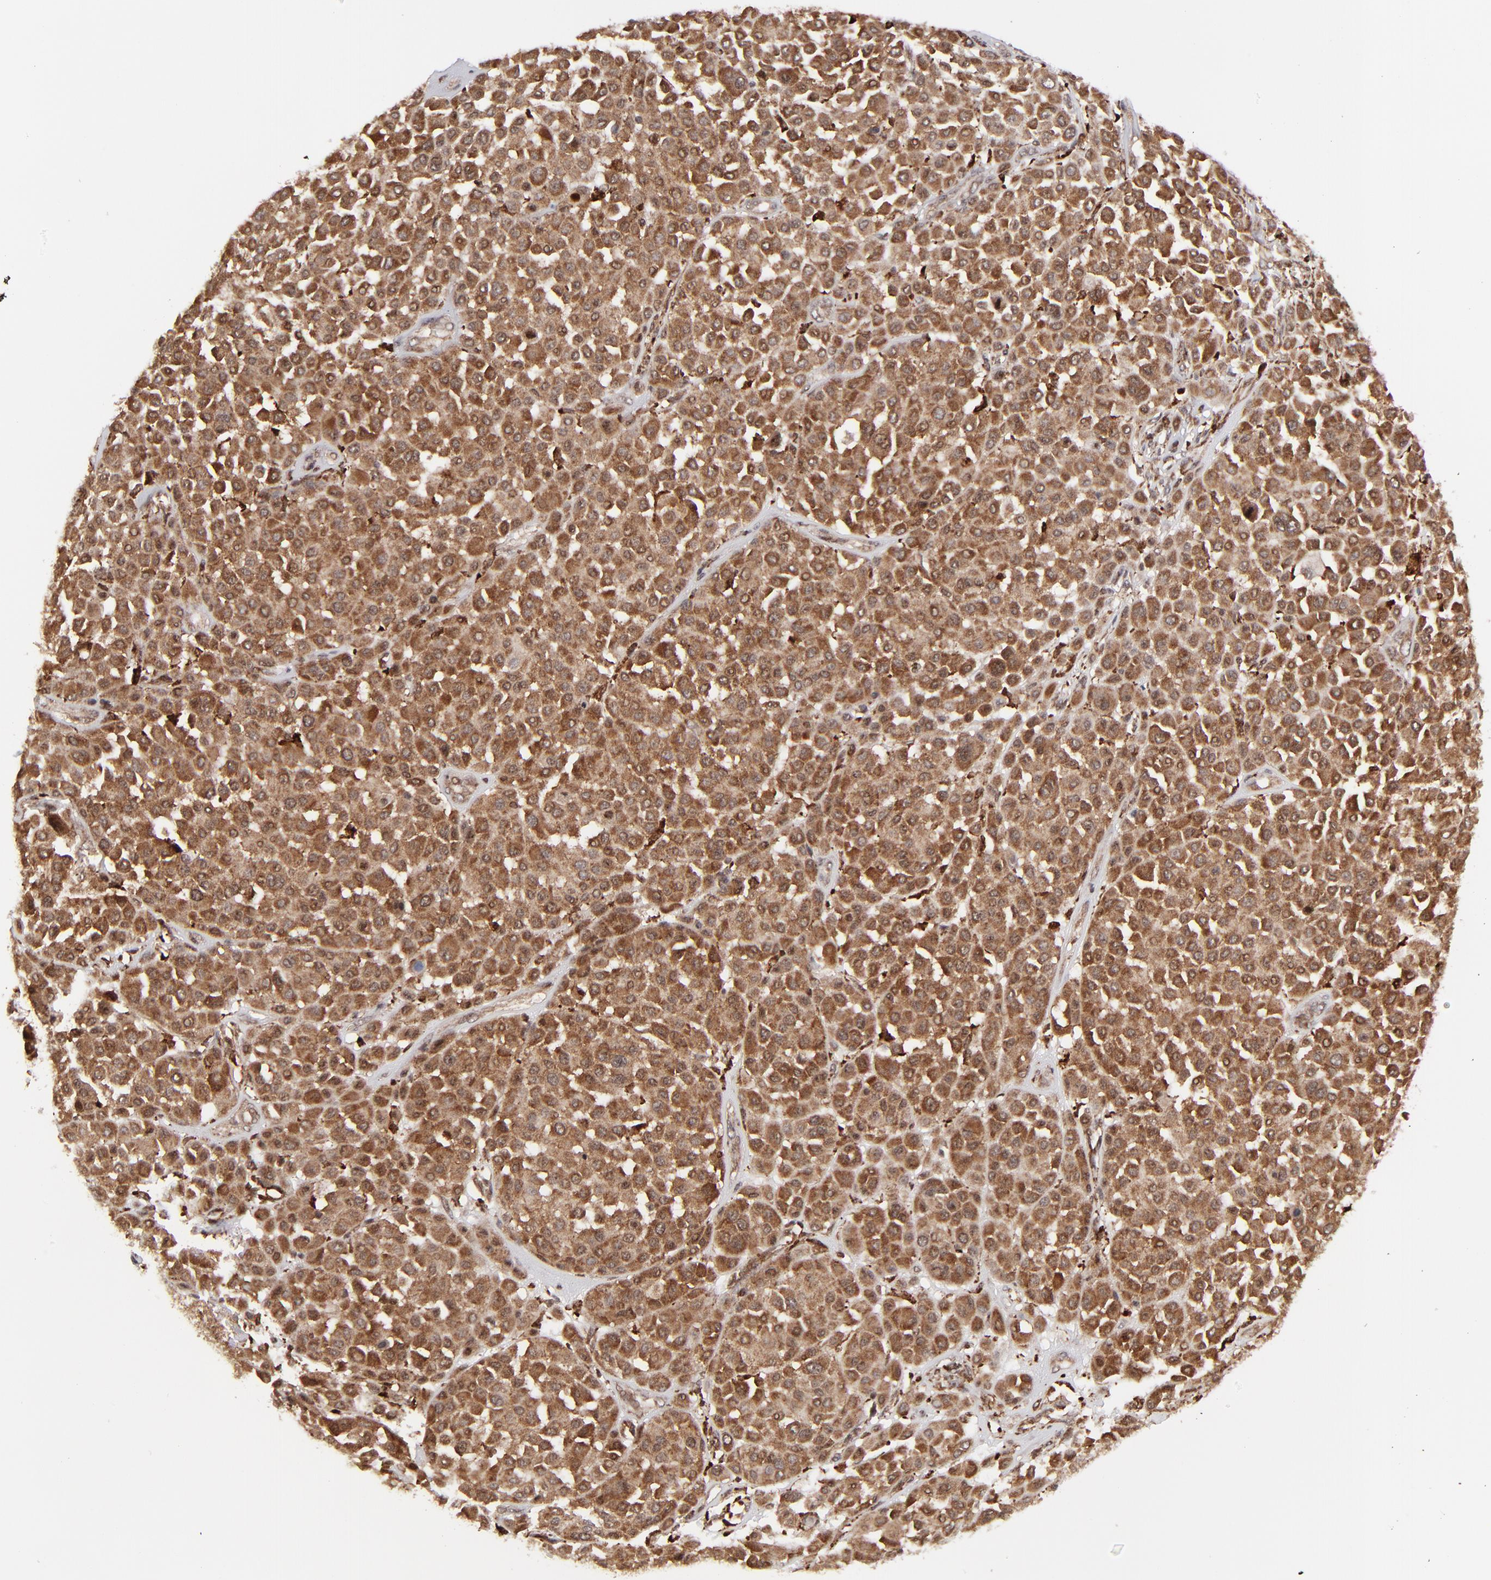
{"staining": {"intensity": "strong", "quantity": ">75%", "location": "cytoplasmic/membranous,nuclear"}, "tissue": "melanoma", "cell_type": "Tumor cells", "image_type": "cancer", "snomed": [{"axis": "morphology", "description": "Malignant melanoma, Metastatic site"}, {"axis": "topography", "description": "Soft tissue"}], "caption": "The immunohistochemical stain labels strong cytoplasmic/membranous and nuclear expression in tumor cells of malignant melanoma (metastatic site) tissue.", "gene": "RGS6", "patient": {"sex": "male", "age": 41}}